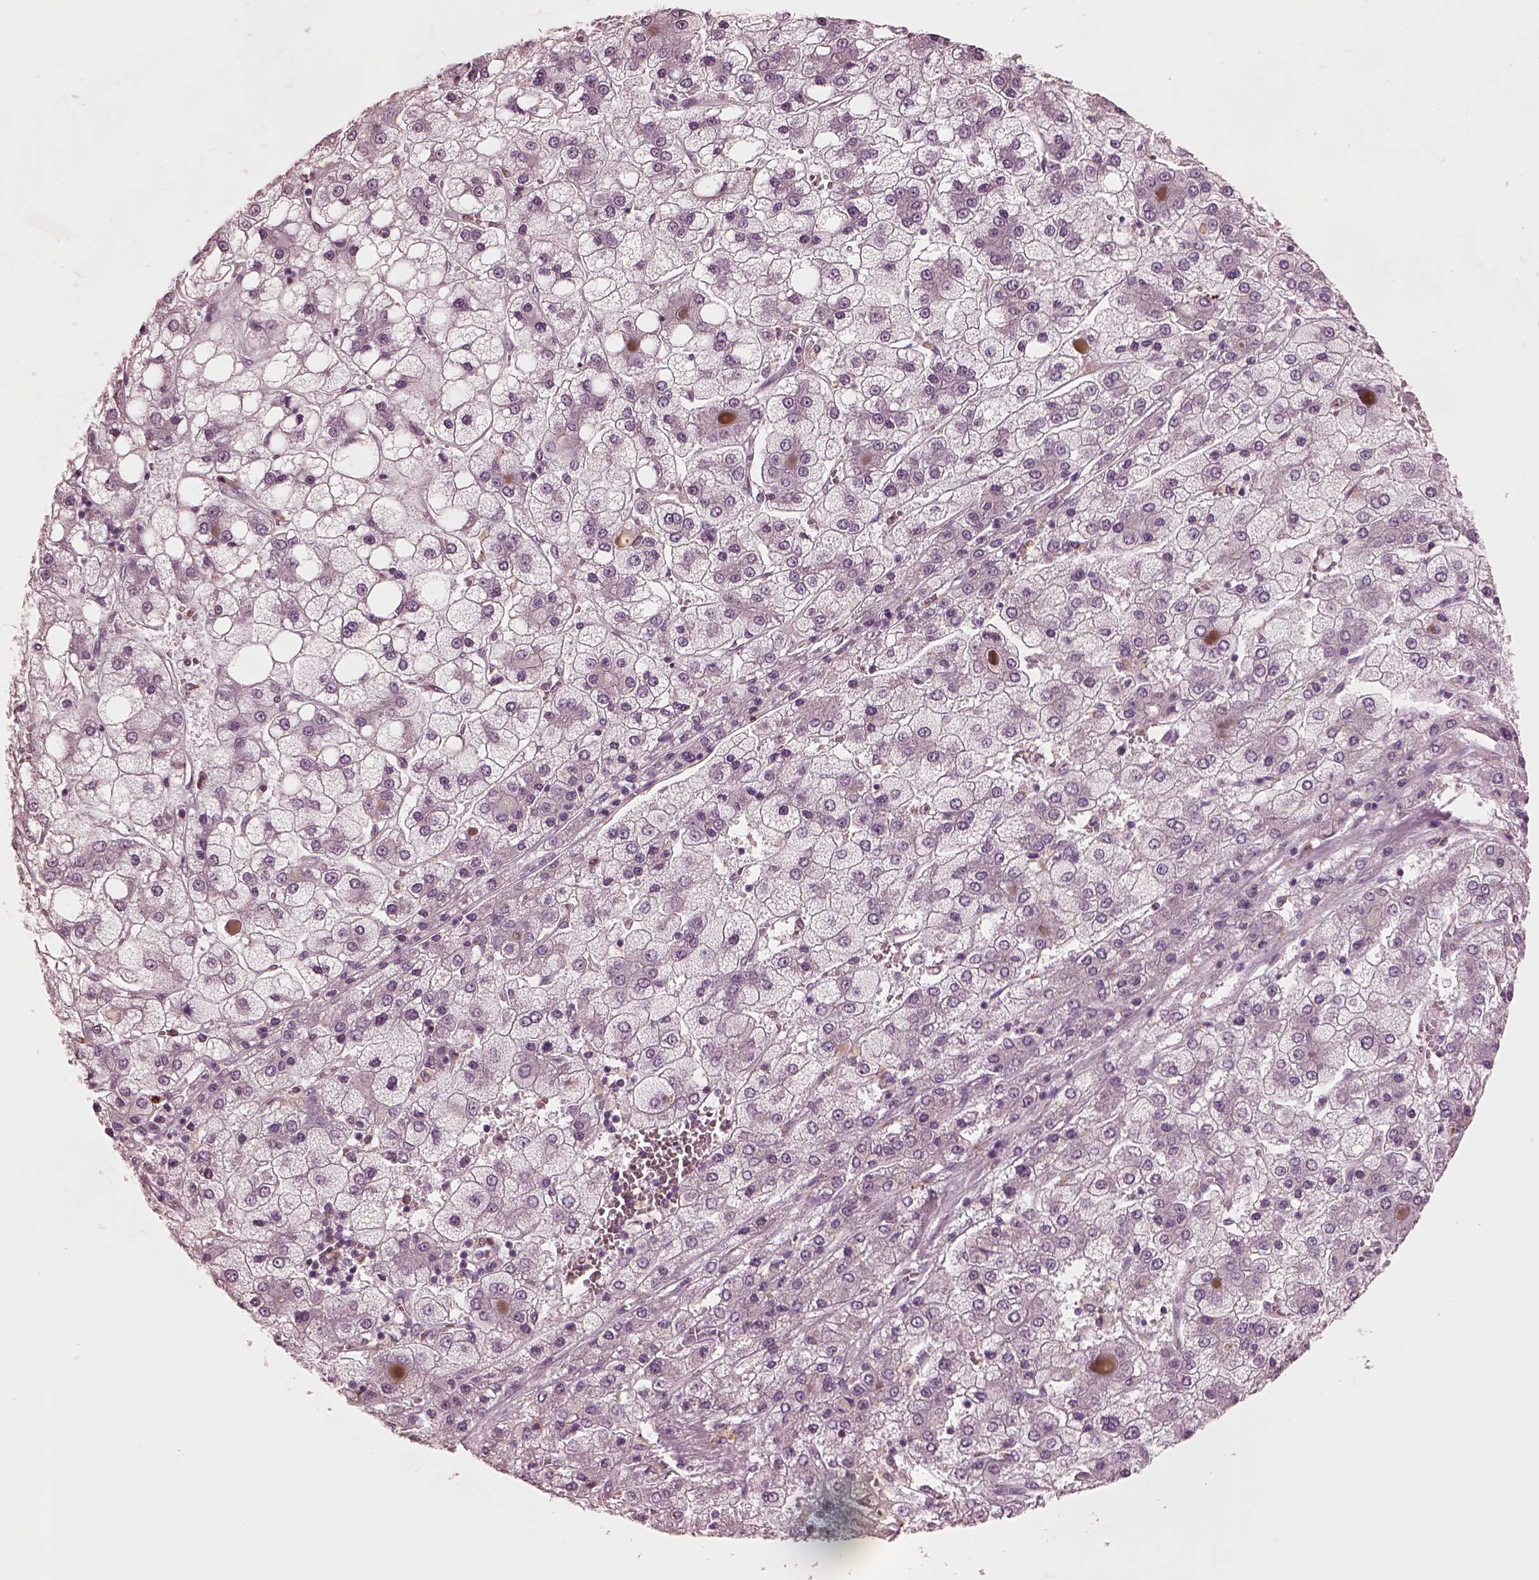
{"staining": {"intensity": "negative", "quantity": "none", "location": "none"}, "tissue": "liver cancer", "cell_type": "Tumor cells", "image_type": "cancer", "snomed": [{"axis": "morphology", "description": "Carcinoma, Hepatocellular, NOS"}, {"axis": "topography", "description": "Liver"}], "caption": "An immunohistochemistry image of liver cancer is shown. There is no staining in tumor cells of liver cancer.", "gene": "SLAMF8", "patient": {"sex": "male", "age": 73}}